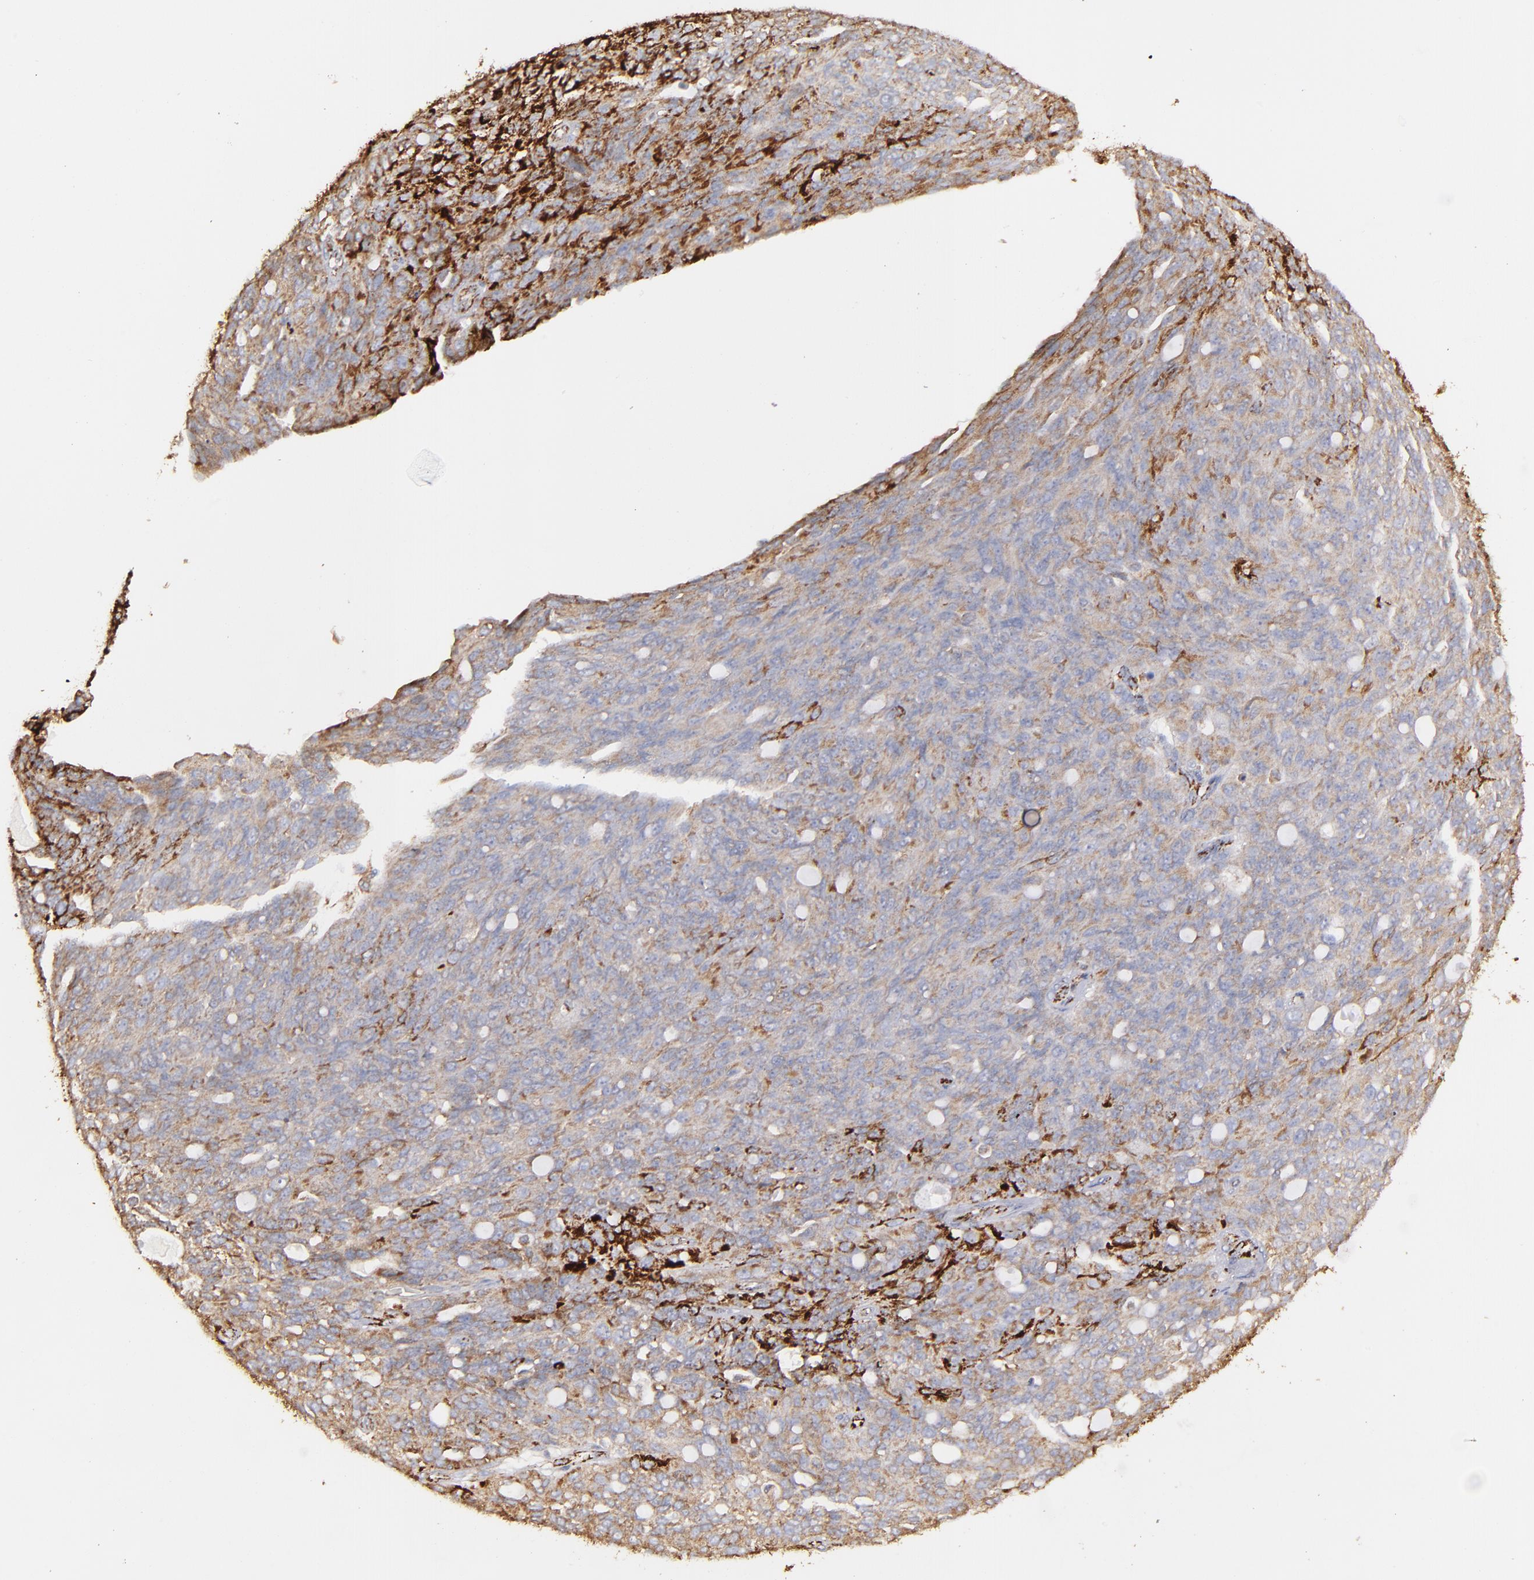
{"staining": {"intensity": "weak", "quantity": ">75%", "location": "cytoplasmic/membranous"}, "tissue": "ovarian cancer", "cell_type": "Tumor cells", "image_type": "cancer", "snomed": [{"axis": "morphology", "description": "Carcinoma, endometroid"}, {"axis": "topography", "description": "Ovary"}], "caption": "An image of ovarian cancer stained for a protein exhibits weak cytoplasmic/membranous brown staining in tumor cells.", "gene": "MAOB", "patient": {"sex": "female", "age": 60}}